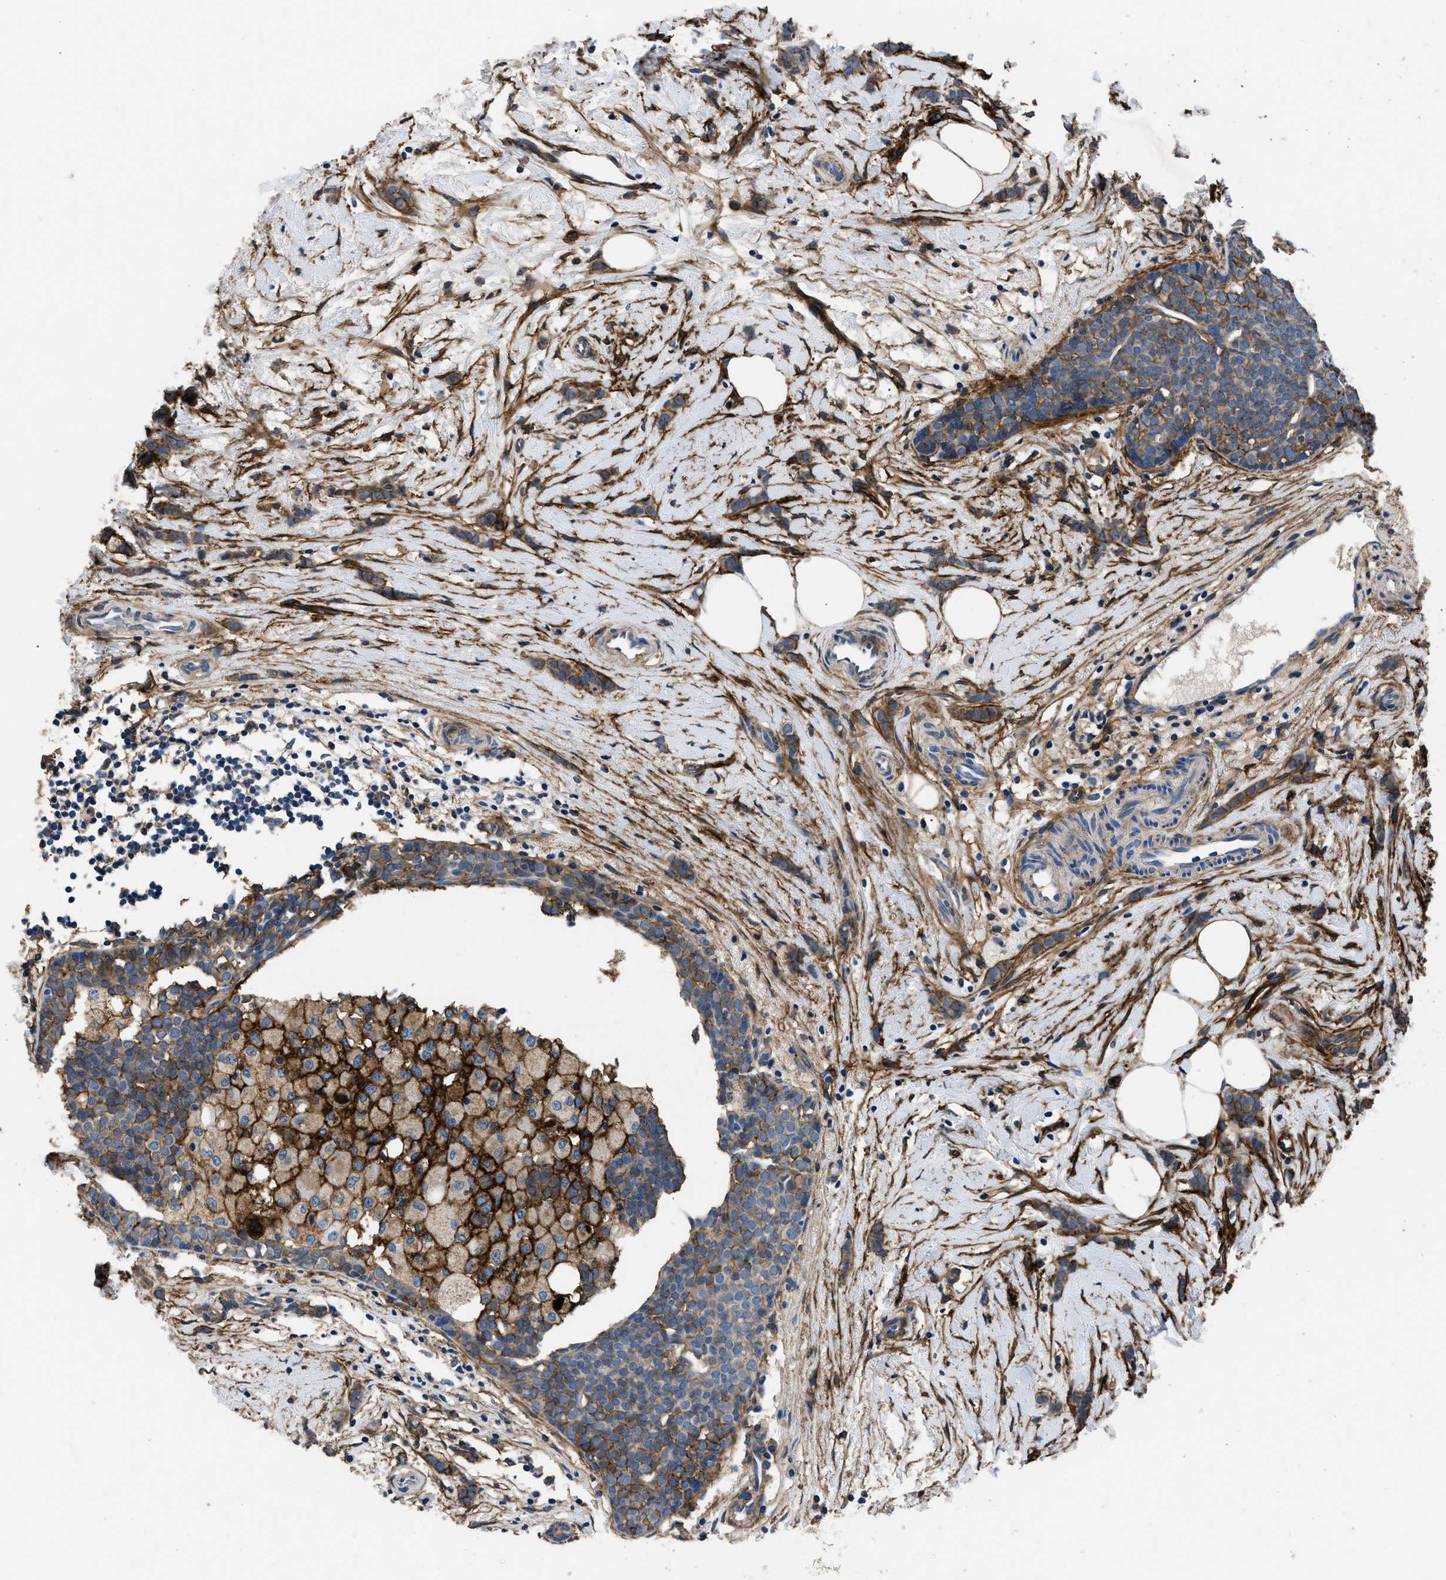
{"staining": {"intensity": "moderate", "quantity": ">75%", "location": "cytoplasmic/membranous"}, "tissue": "breast cancer", "cell_type": "Tumor cells", "image_type": "cancer", "snomed": [{"axis": "morphology", "description": "Lobular carcinoma, in situ"}, {"axis": "morphology", "description": "Lobular carcinoma"}, {"axis": "topography", "description": "Breast"}], "caption": "Breast cancer (lobular carcinoma) stained for a protein shows moderate cytoplasmic/membranous positivity in tumor cells. The staining was performed using DAB to visualize the protein expression in brown, while the nuclei were stained in blue with hematoxylin (Magnification: 20x).", "gene": "CD276", "patient": {"sex": "female", "age": 41}}